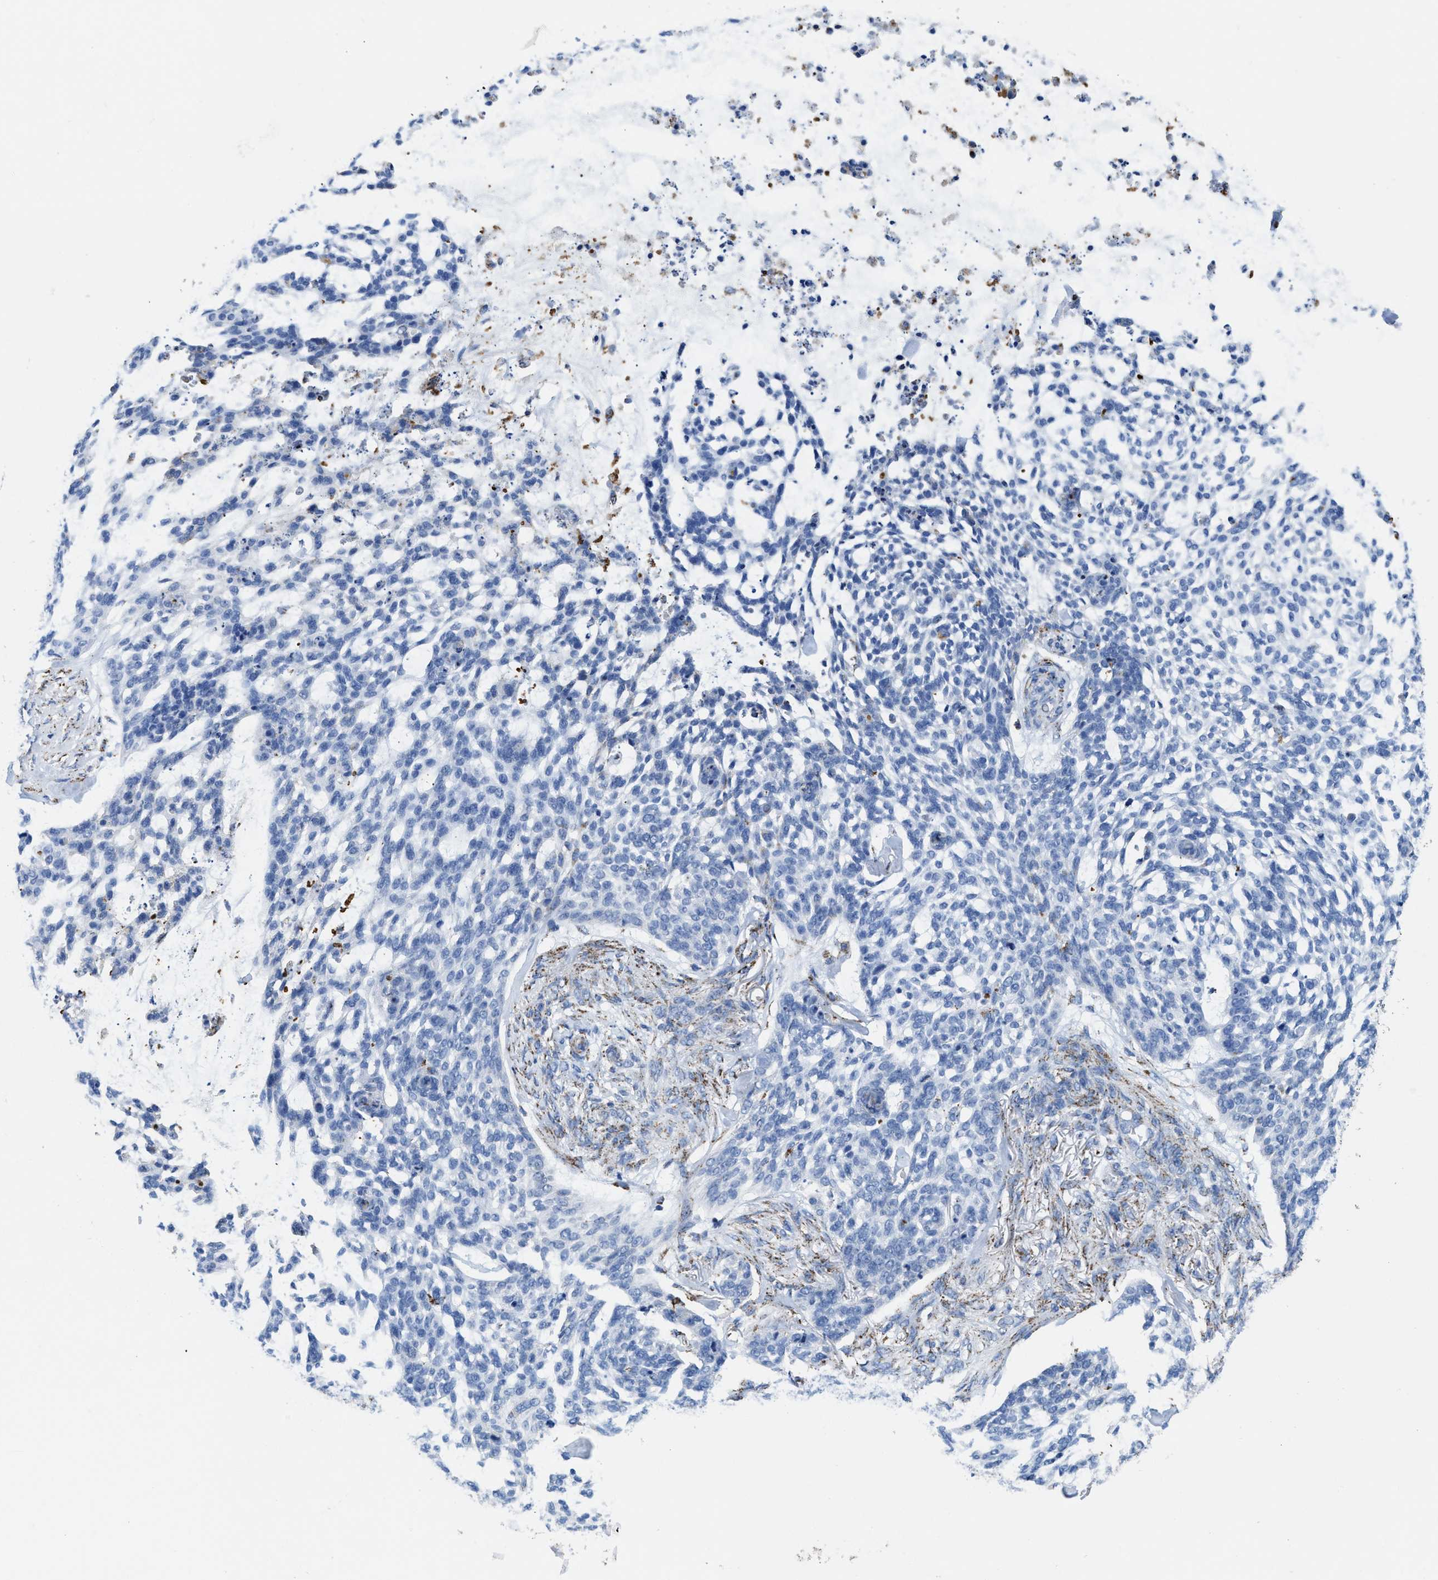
{"staining": {"intensity": "negative", "quantity": "none", "location": "none"}, "tissue": "skin cancer", "cell_type": "Tumor cells", "image_type": "cancer", "snomed": [{"axis": "morphology", "description": "Basal cell carcinoma"}, {"axis": "topography", "description": "Skin"}], "caption": "Tumor cells show no significant expression in skin basal cell carcinoma.", "gene": "ALDH1B1", "patient": {"sex": "female", "age": 64}}